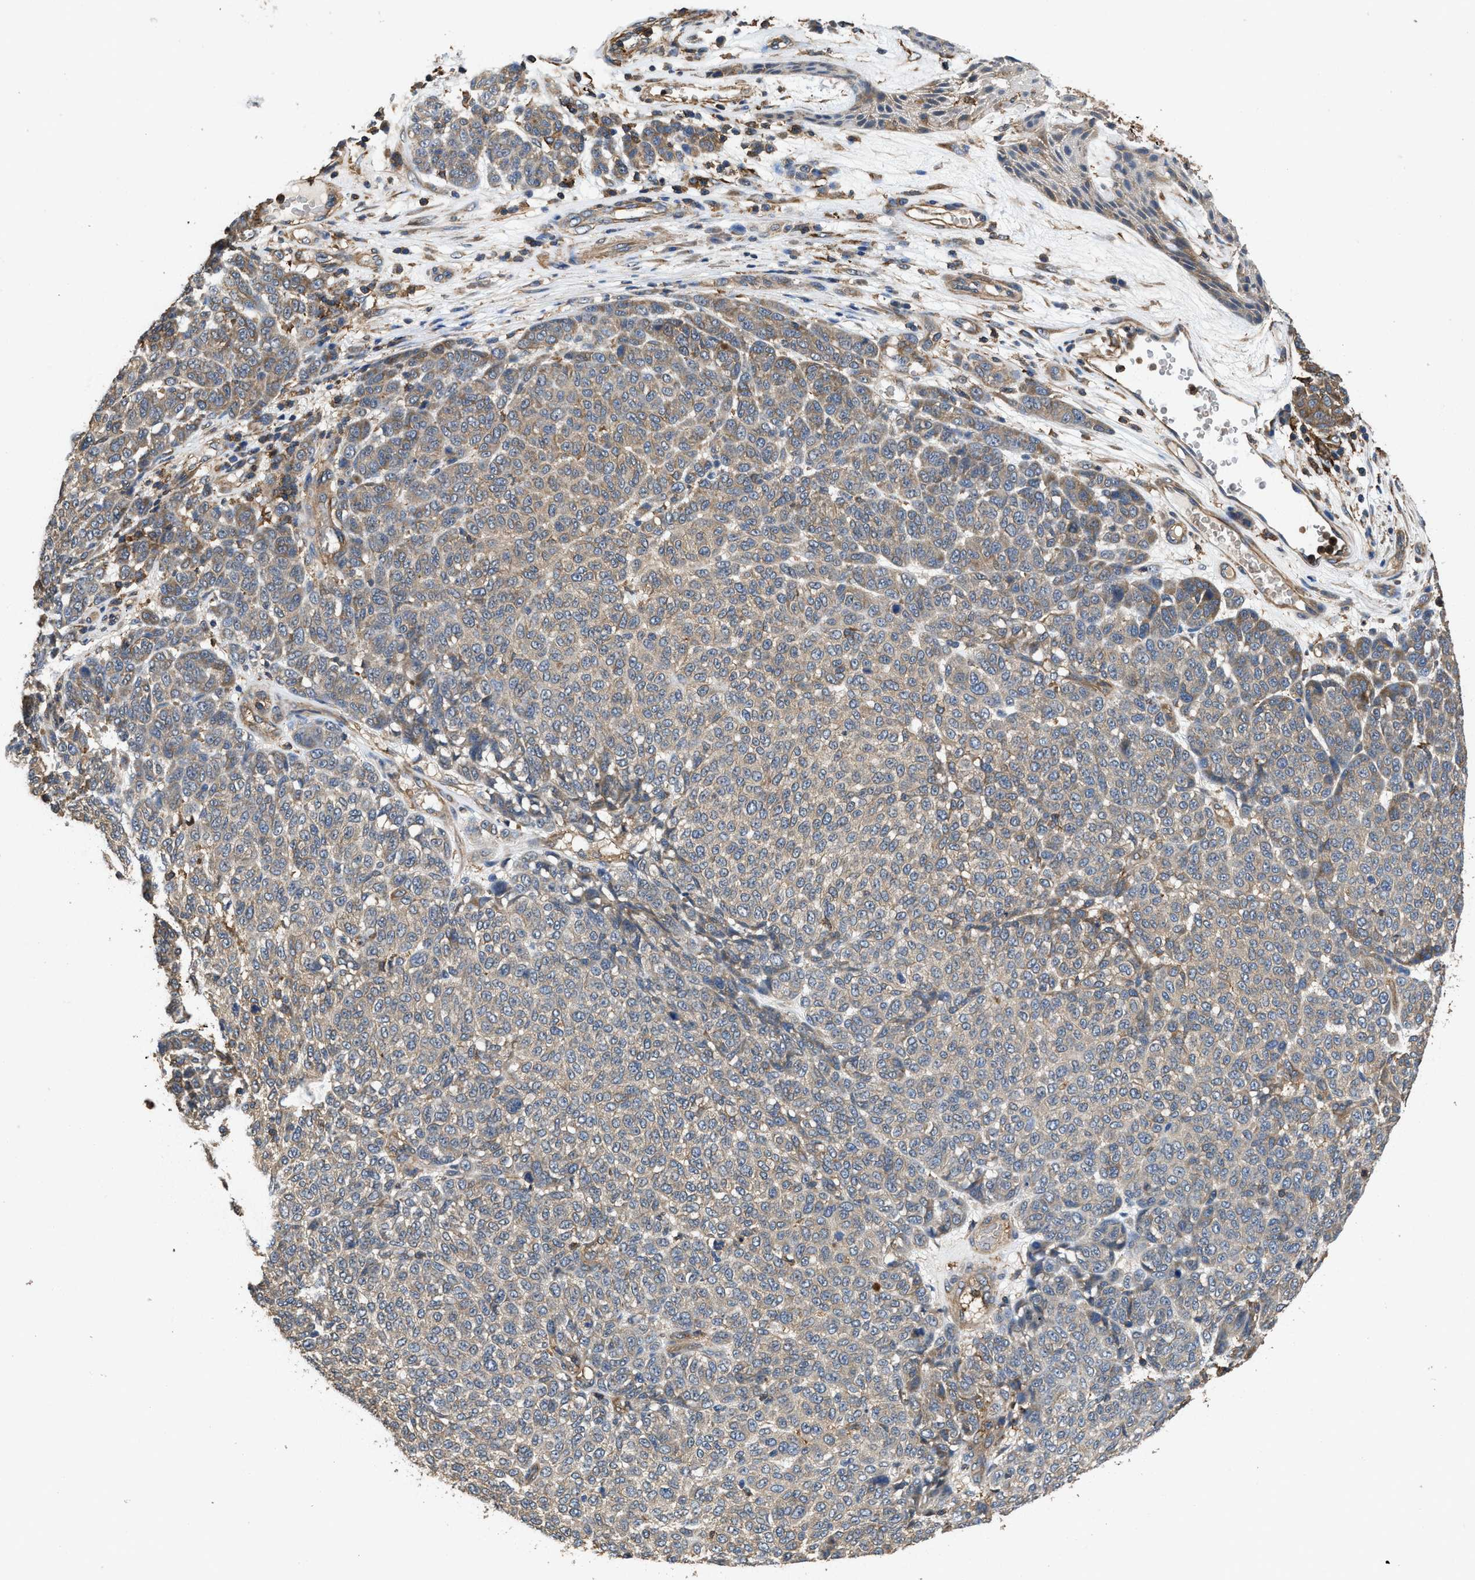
{"staining": {"intensity": "moderate", "quantity": "25%-75%", "location": "cytoplasmic/membranous"}, "tissue": "melanoma", "cell_type": "Tumor cells", "image_type": "cancer", "snomed": [{"axis": "morphology", "description": "Malignant melanoma, NOS"}, {"axis": "topography", "description": "Skin"}], "caption": "IHC histopathology image of human melanoma stained for a protein (brown), which exhibits medium levels of moderate cytoplasmic/membranous staining in approximately 25%-75% of tumor cells.", "gene": "LINGO2", "patient": {"sex": "male", "age": 59}}